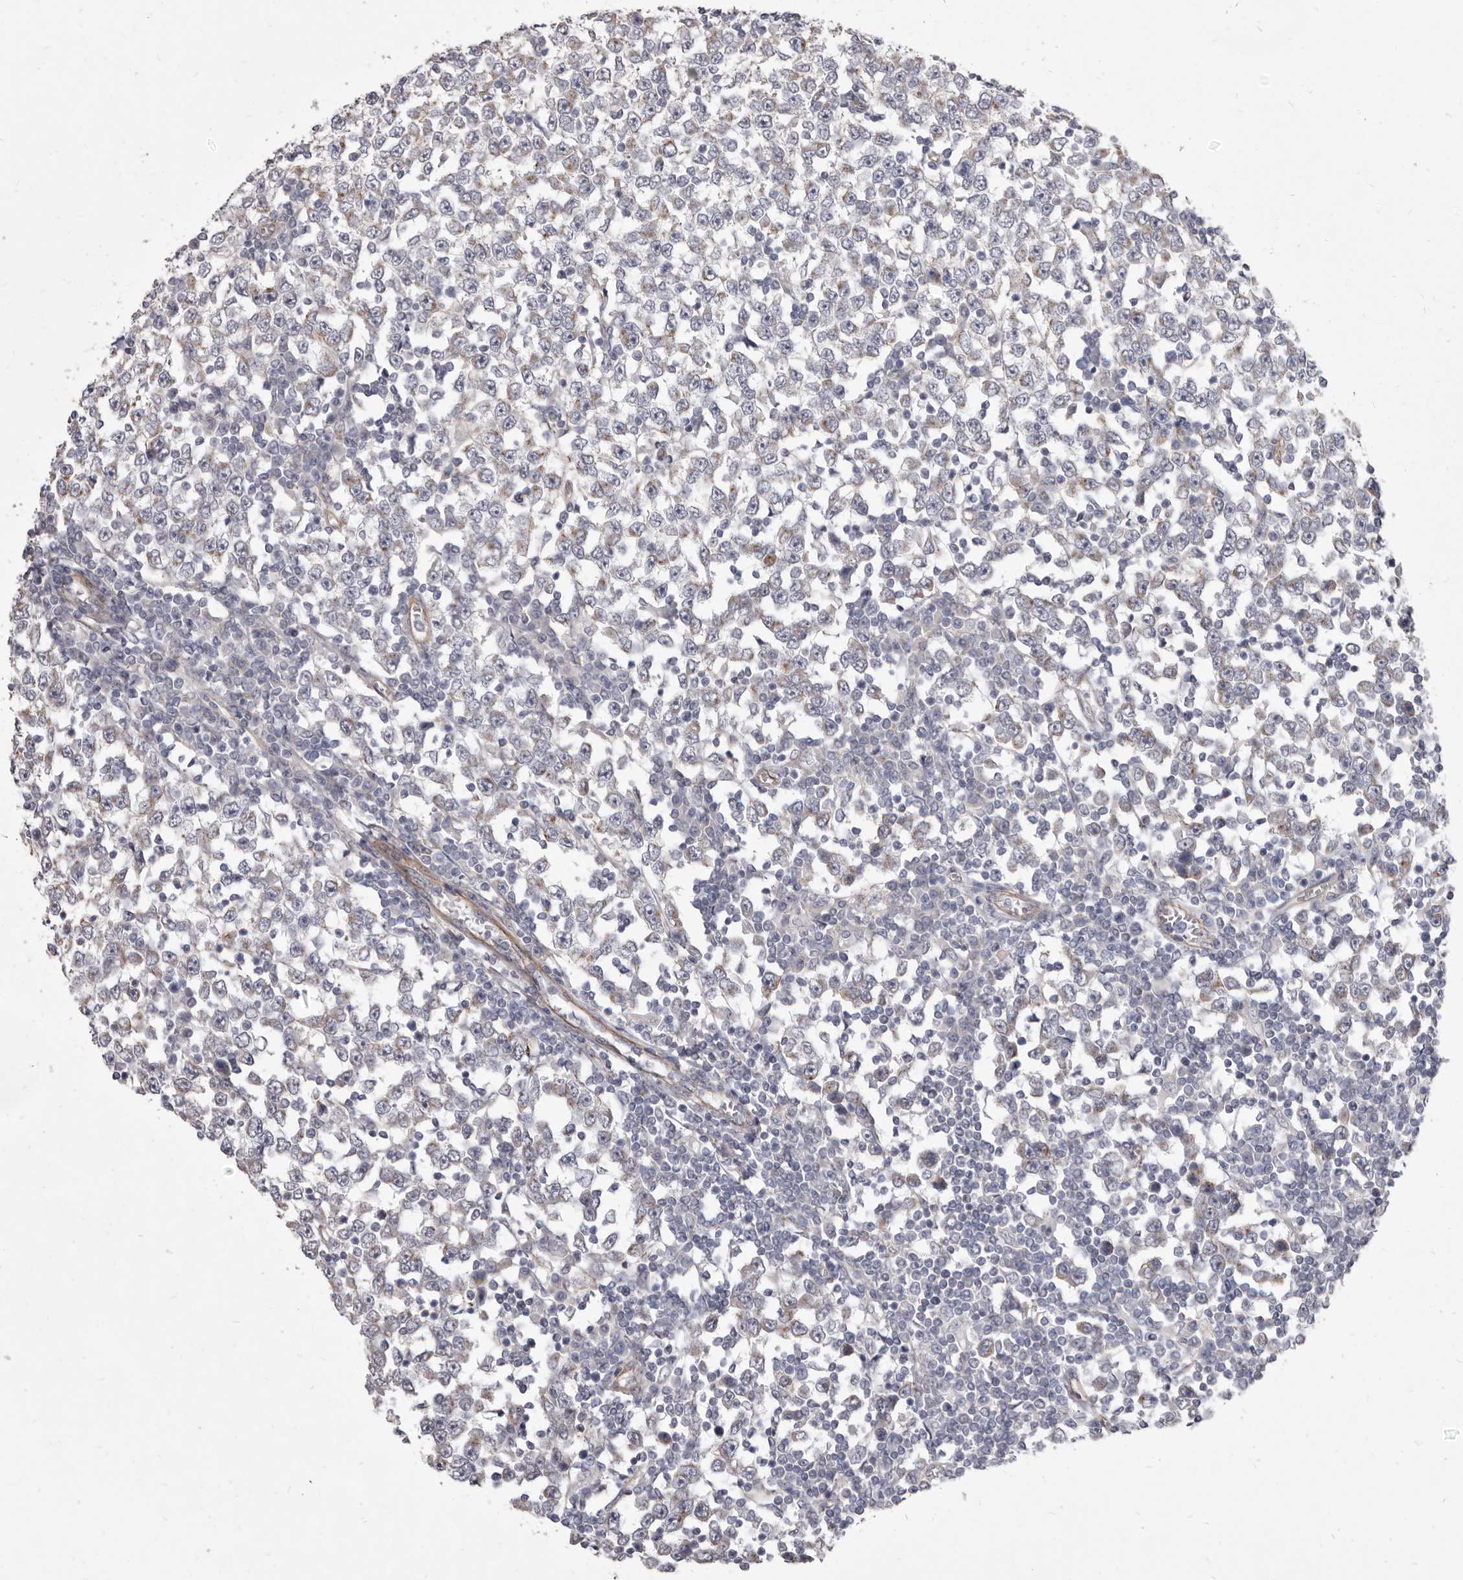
{"staining": {"intensity": "negative", "quantity": "none", "location": "none"}, "tissue": "testis cancer", "cell_type": "Tumor cells", "image_type": "cancer", "snomed": [{"axis": "morphology", "description": "Seminoma, NOS"}, {"axis": "topography", "description": "Testis"}], "caption": "Testis cancer stained for a protein using immunohistochemistry displays no staining tumor cells.", "gene": "P2RX6", "patient": {"sex": "male", "age": 65}}